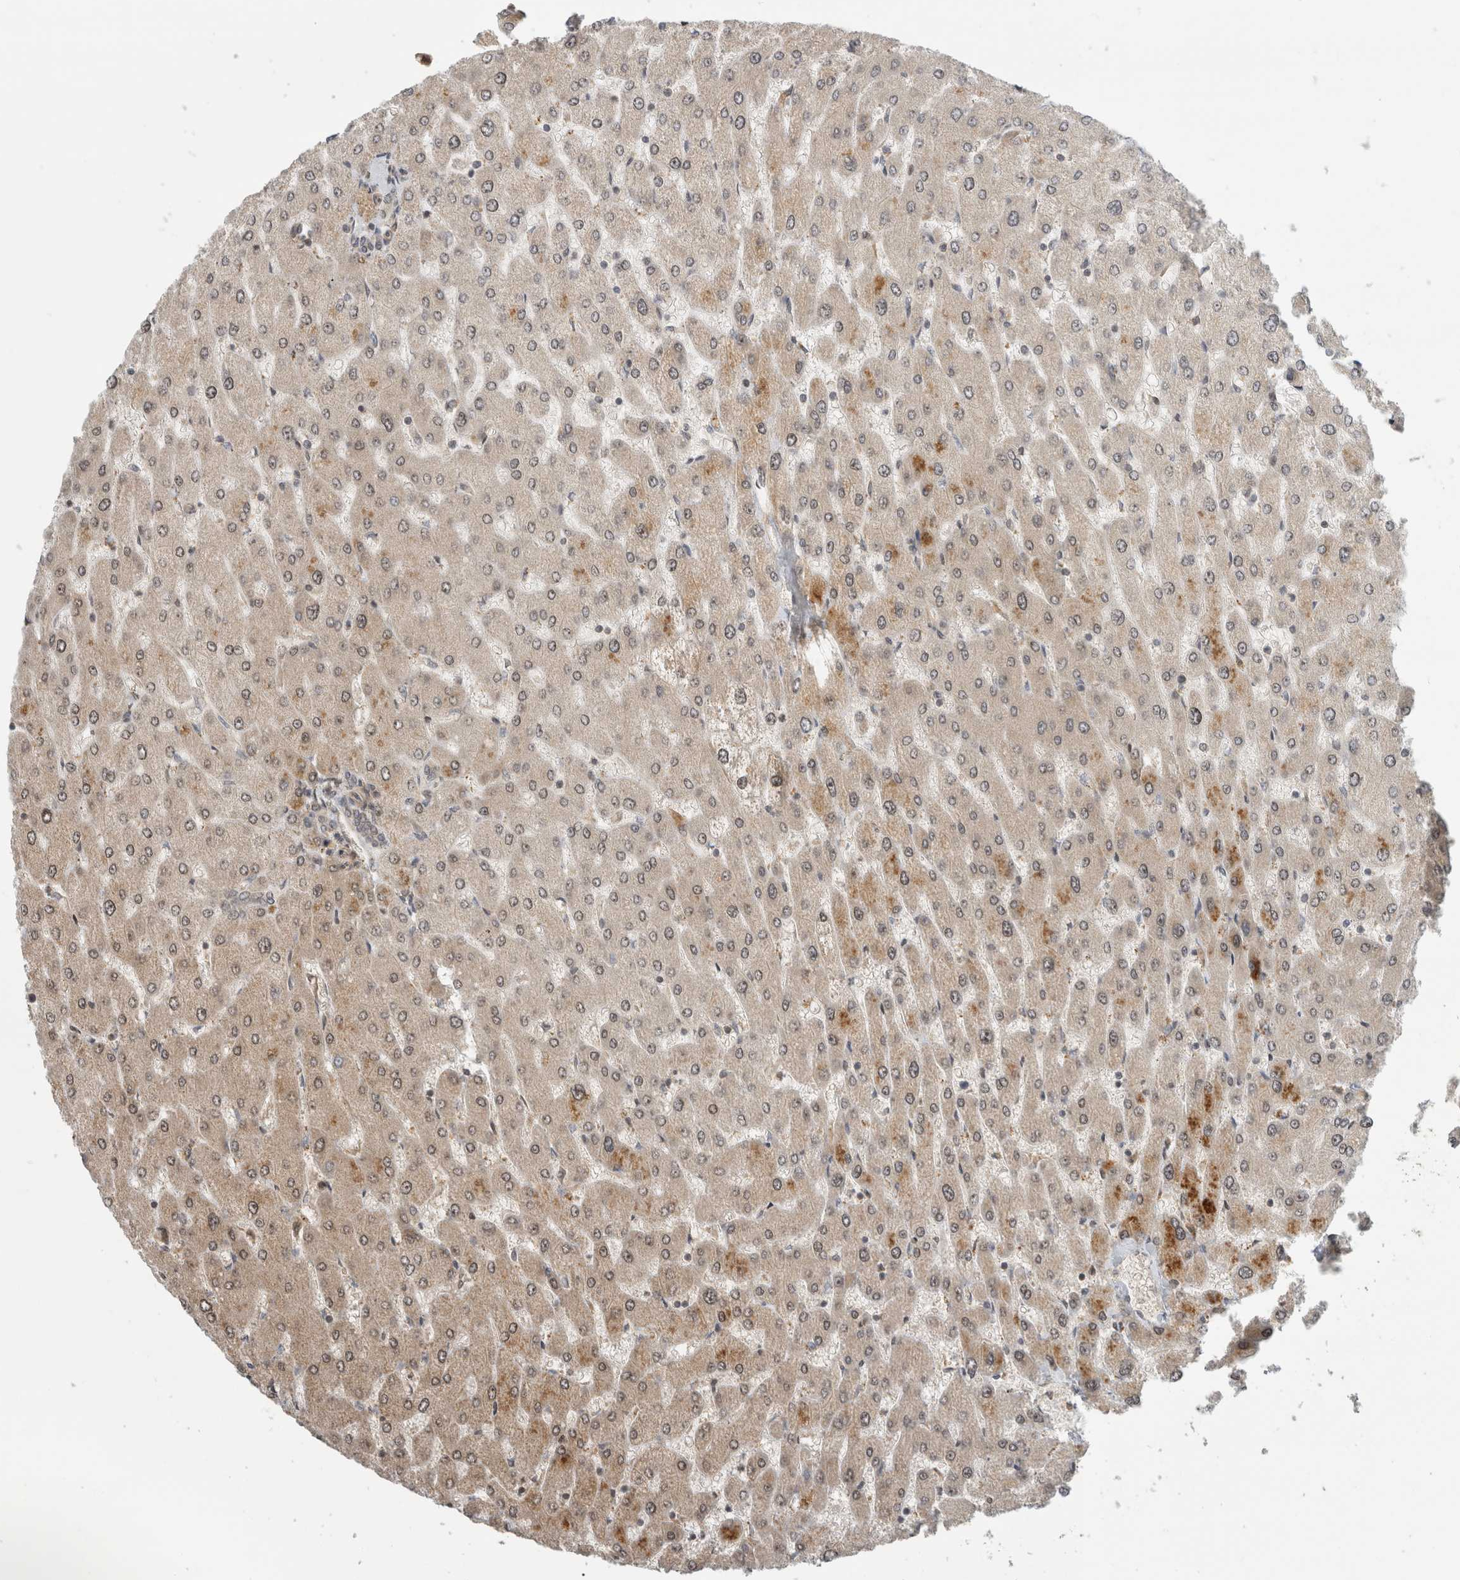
{"staining": {"intensity": "negative", "quantity": "none", "location": "none"}, "tissue": "liver", "cell_type": "Cholangiocytes", "image_type": "normal", "snomed": [{"axis": "morphology", "description": "Normal tissue, NOS"}, {"axis": "topography", "description": "Liver"}], "caption": "An IHC micrograph of unremarkable liver is shown. There is no staining in cholangiocytes of liver. Nuclei are stained in blue.", "gene": "WASF2", "patient": {"sex": "male", "age": 55}}